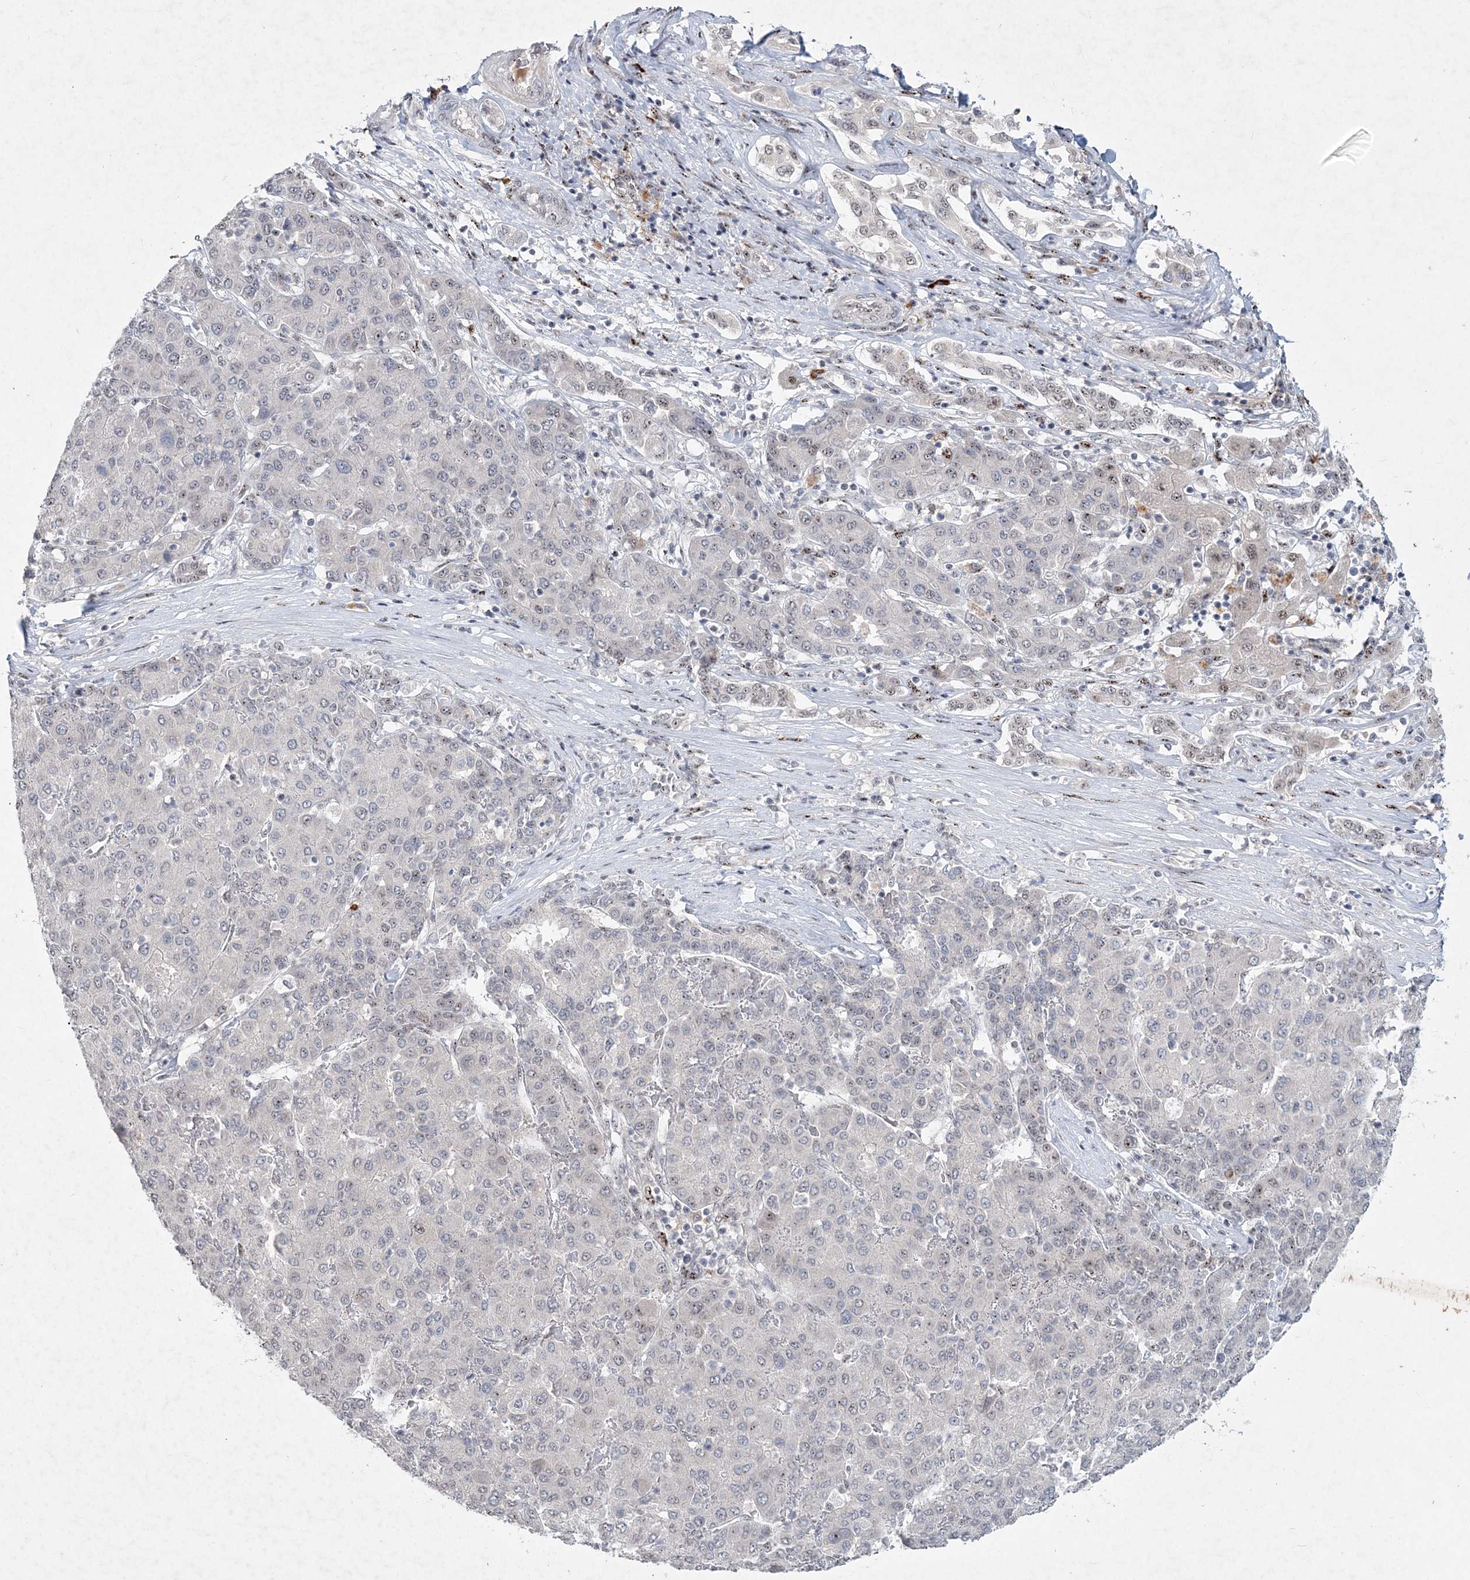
{"staining": {"intensity": "negative", "quantity": "none", "location": "none"}, "tissue": "liver cancer", "cell_type": "Tumor cells", "image_type": "cancer", "snomed": [{"axis": "morphology", "description": "Carcinoma, Hepatocellular, NOS"}, {"axis": "topography", "description": "Liver"}], "caption": "Immunohistochemistry of liver cancer displays no positivity in tumor cells.", "gene": "GIN1", "patient": {"sex": "male", "age": 65}}